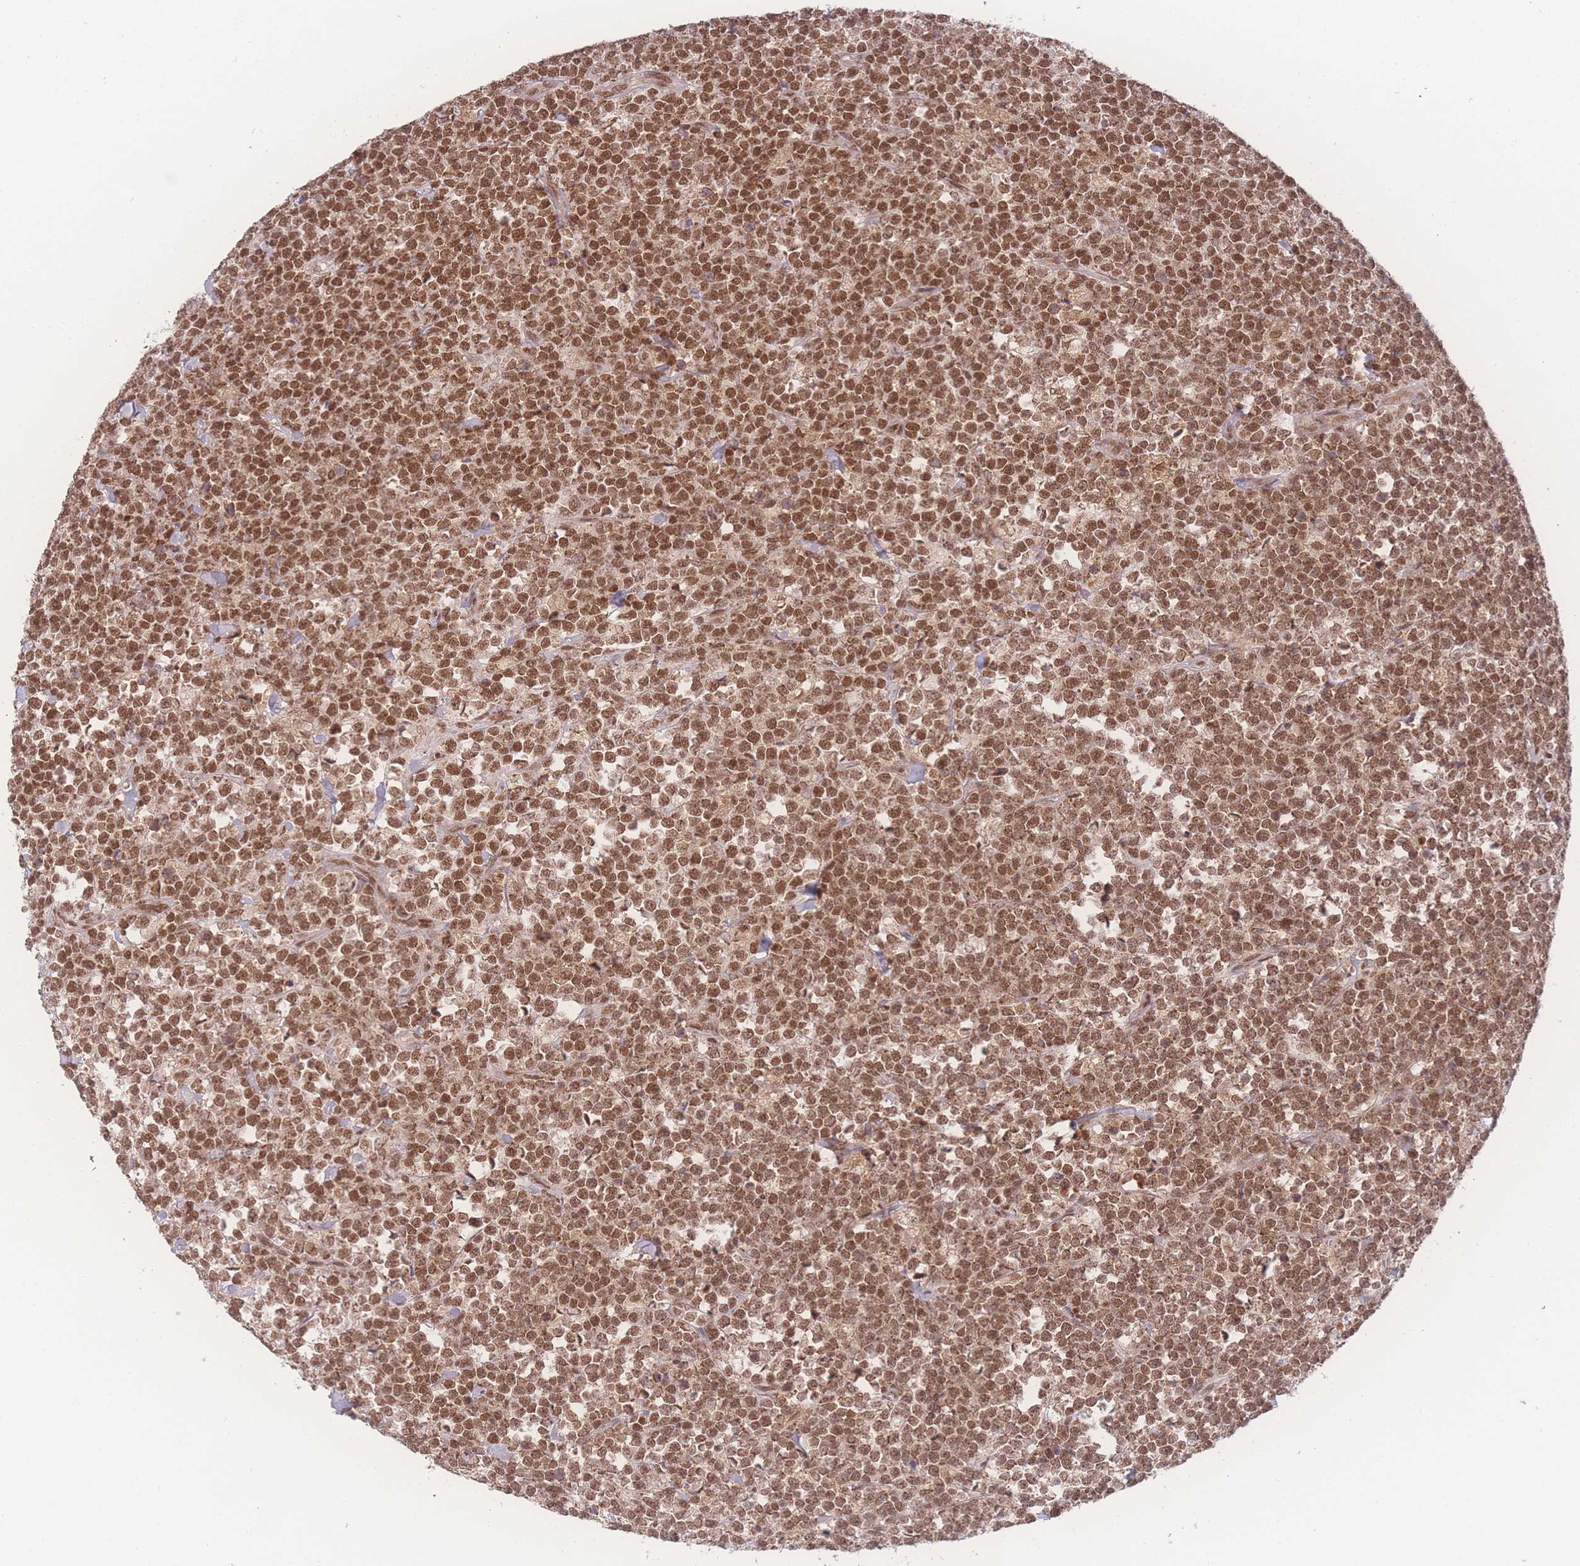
{"staining": {"intensity": "strong", "quantity": ">75%", "location": "nuclear"}, "tissue": "lymphoma", "cell_type": "Tumor cells", "image_type": "cancer", "snomed": [{"axis": "morphology", "description": "Malignant lymphoma, non-Hodgkin's type, High grade"}, {"axis": "topography", "description": "Small intestine"}, {"axis": "topography", "description": "Colon"}], "caption": "This photomicrograph displays IHC staining of human lymphoma, with high strong nuclear positivity in approximately >75% of tumor cells.", "gene": "RAVER1", "patient": {"sex": "male", "age": 8}}